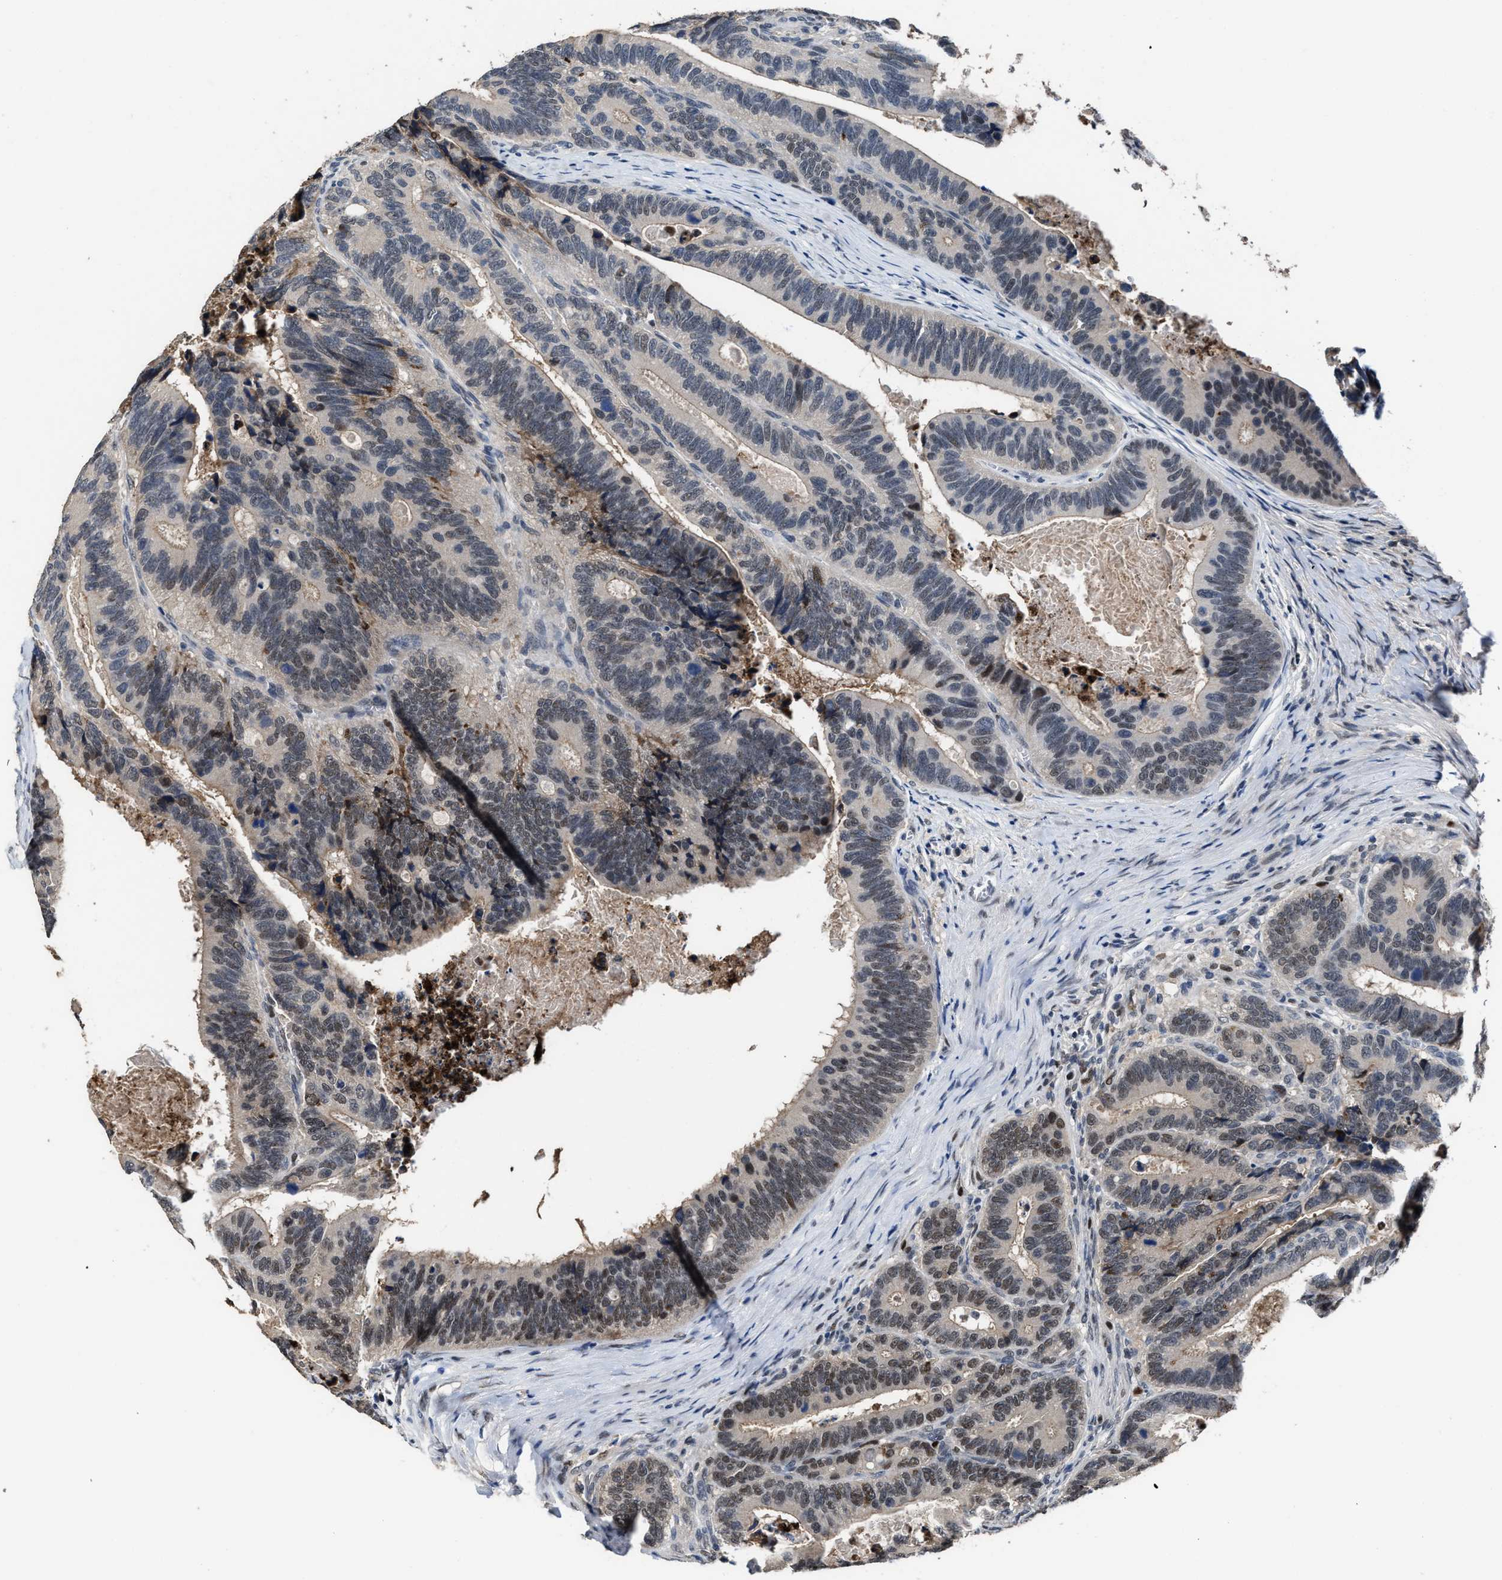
{"staining": {"intensity": "weak", "quantity": "25%-75%", "location": "nuclear"}, "tissue": "colorectal cancer", "cell_type": "Tumor cells", "image_type": "cancer", "snomed": [{"axis": "morphology", "description": "Inflammation, NOS"}, {"axis": "morphology", "description": "Adenocarcinoma, NOS"}, {"axis": "topography", "description": "Colon"}], "caption": "There is low levels of weak nuclear expression in tumor cells of adenocarcinoma (colorectal), as demonstrated by immunohistochemical staining (brown color).", "gene": "ZNF20", "patient": {"sex": "male", "age": 72}}